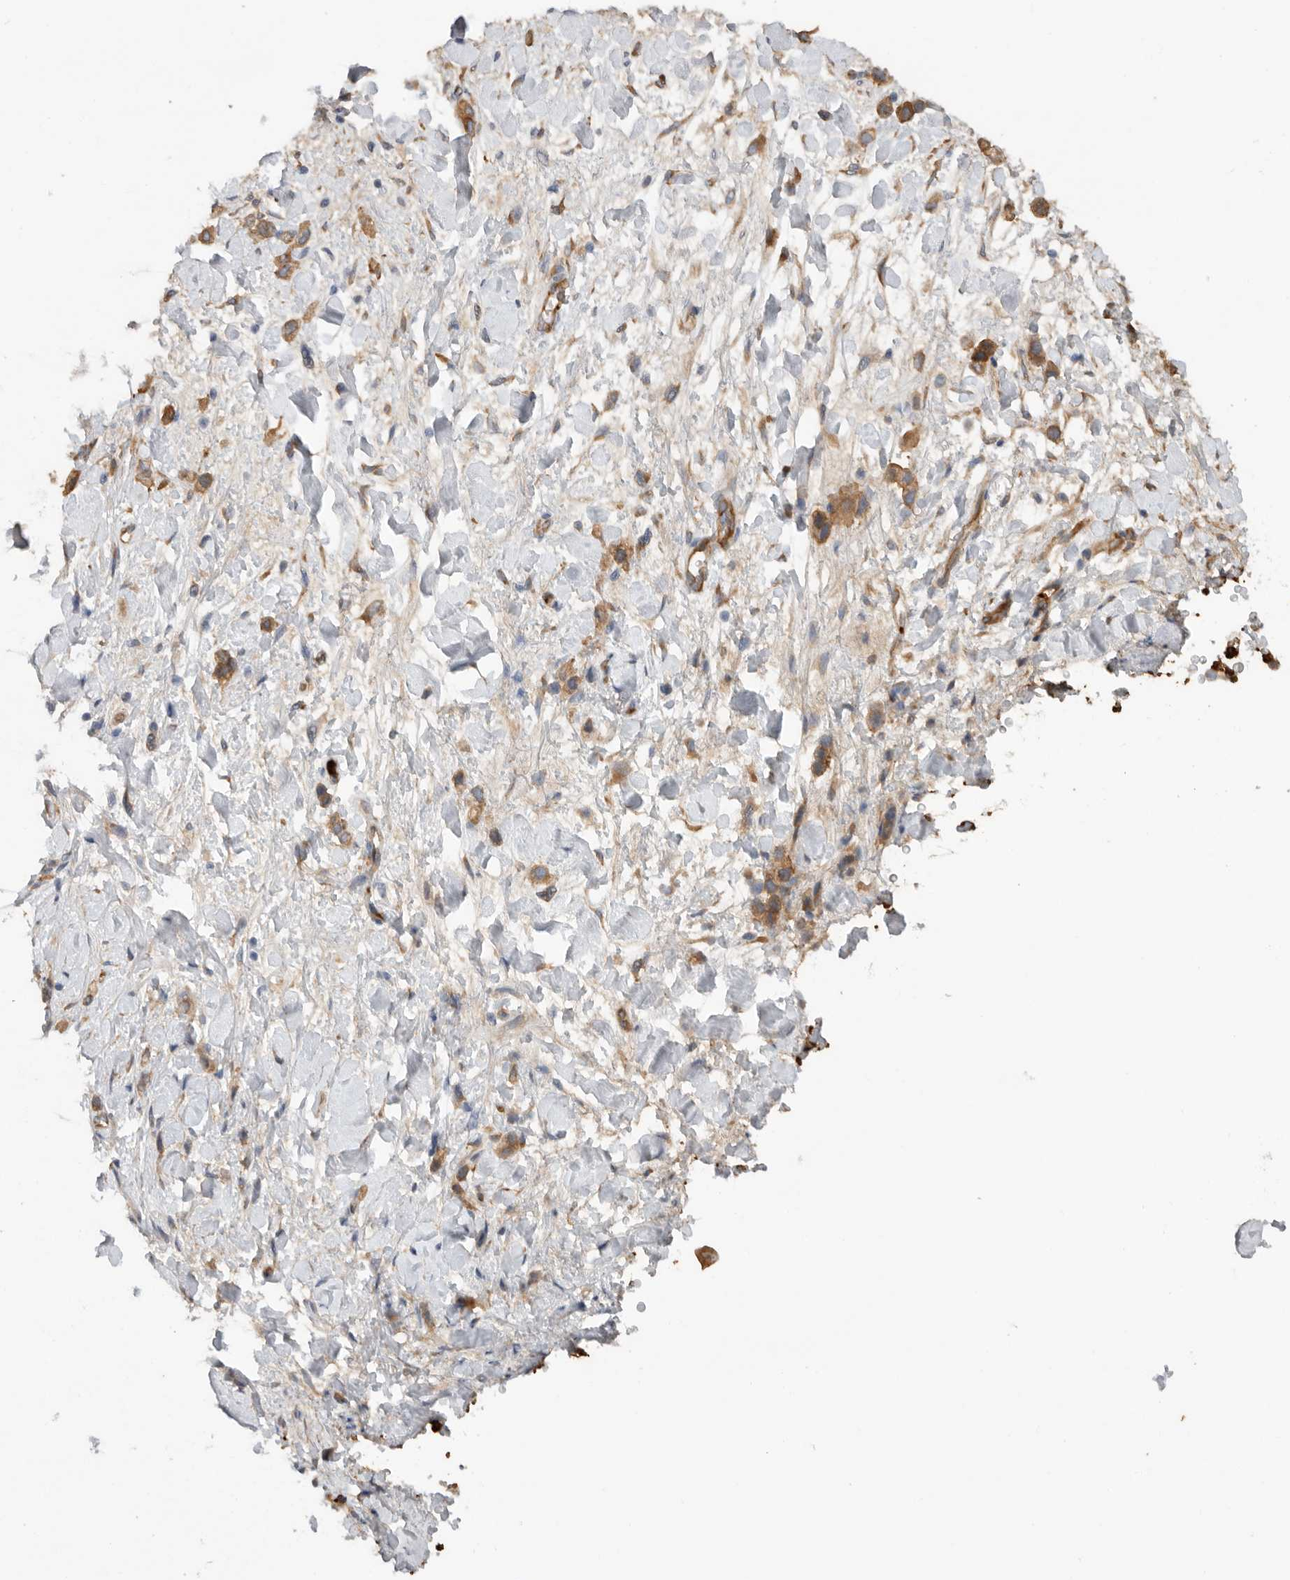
{"staining": {"intensity": "moderate", "quantity": ">75%", "location": "cytoplasmic/membranous"}, "tissue": "stomach cancer", "cell_type": "Tumor cells", "image_type": "cancer", "snomed": [{"axis": "morphology", "description": "Adenocarcinoma, NOS"}, {"axis": "topography", "description": "Stomach"}], "caption": "The immunohistochemical stain labels moderate cytoplasmic/membranous staining in tumor cells of stomach cancer tissue. Using DAB (brown) and hematoxylin (blue) stains, captured at high magnification using brightfield microscopy.", "gene": "CDC42BPB", "patient": {"sex": "female", "age": 65}}